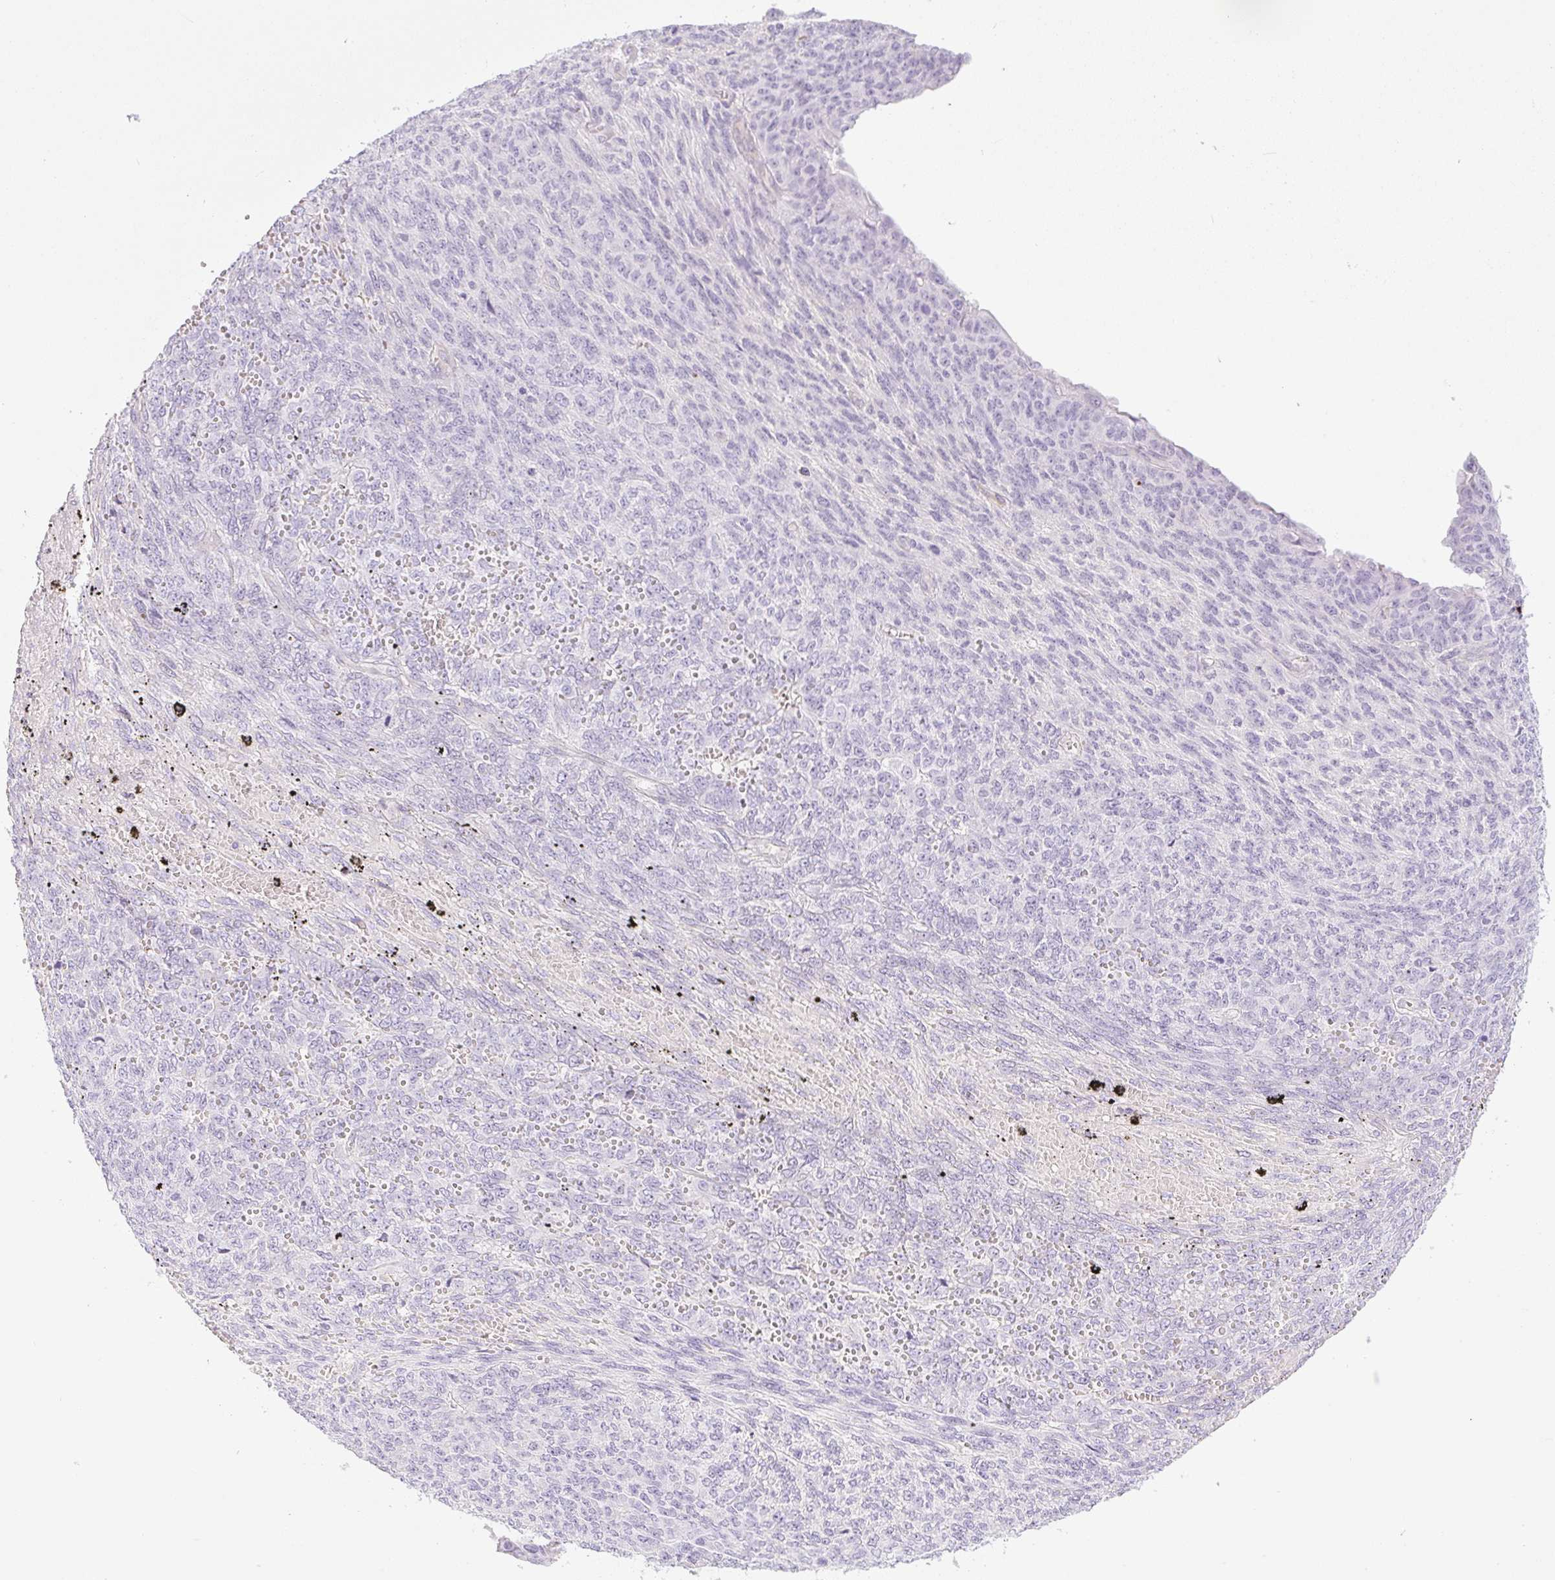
{"staining": {"intensity": "negative", "quantity": "none", "location": "none"}, "tissue": "endometrial cancer", "cell_type": "Tumor cells", "image_type": "cancer", "snomed": [{"axis": "morphology", "description": "Adenocarcinoma, NOS"}, {"axis": "topography", "description": "Endometrium"}], "caption": "There is no significant staining in tumor cells of endometrial cancer. The staining is performed using DAB brown chromogen with nuclei counter-stained in using hematoxylin.", "gene": "MIA2", "patient": {"sex": "female", "age": 32}}